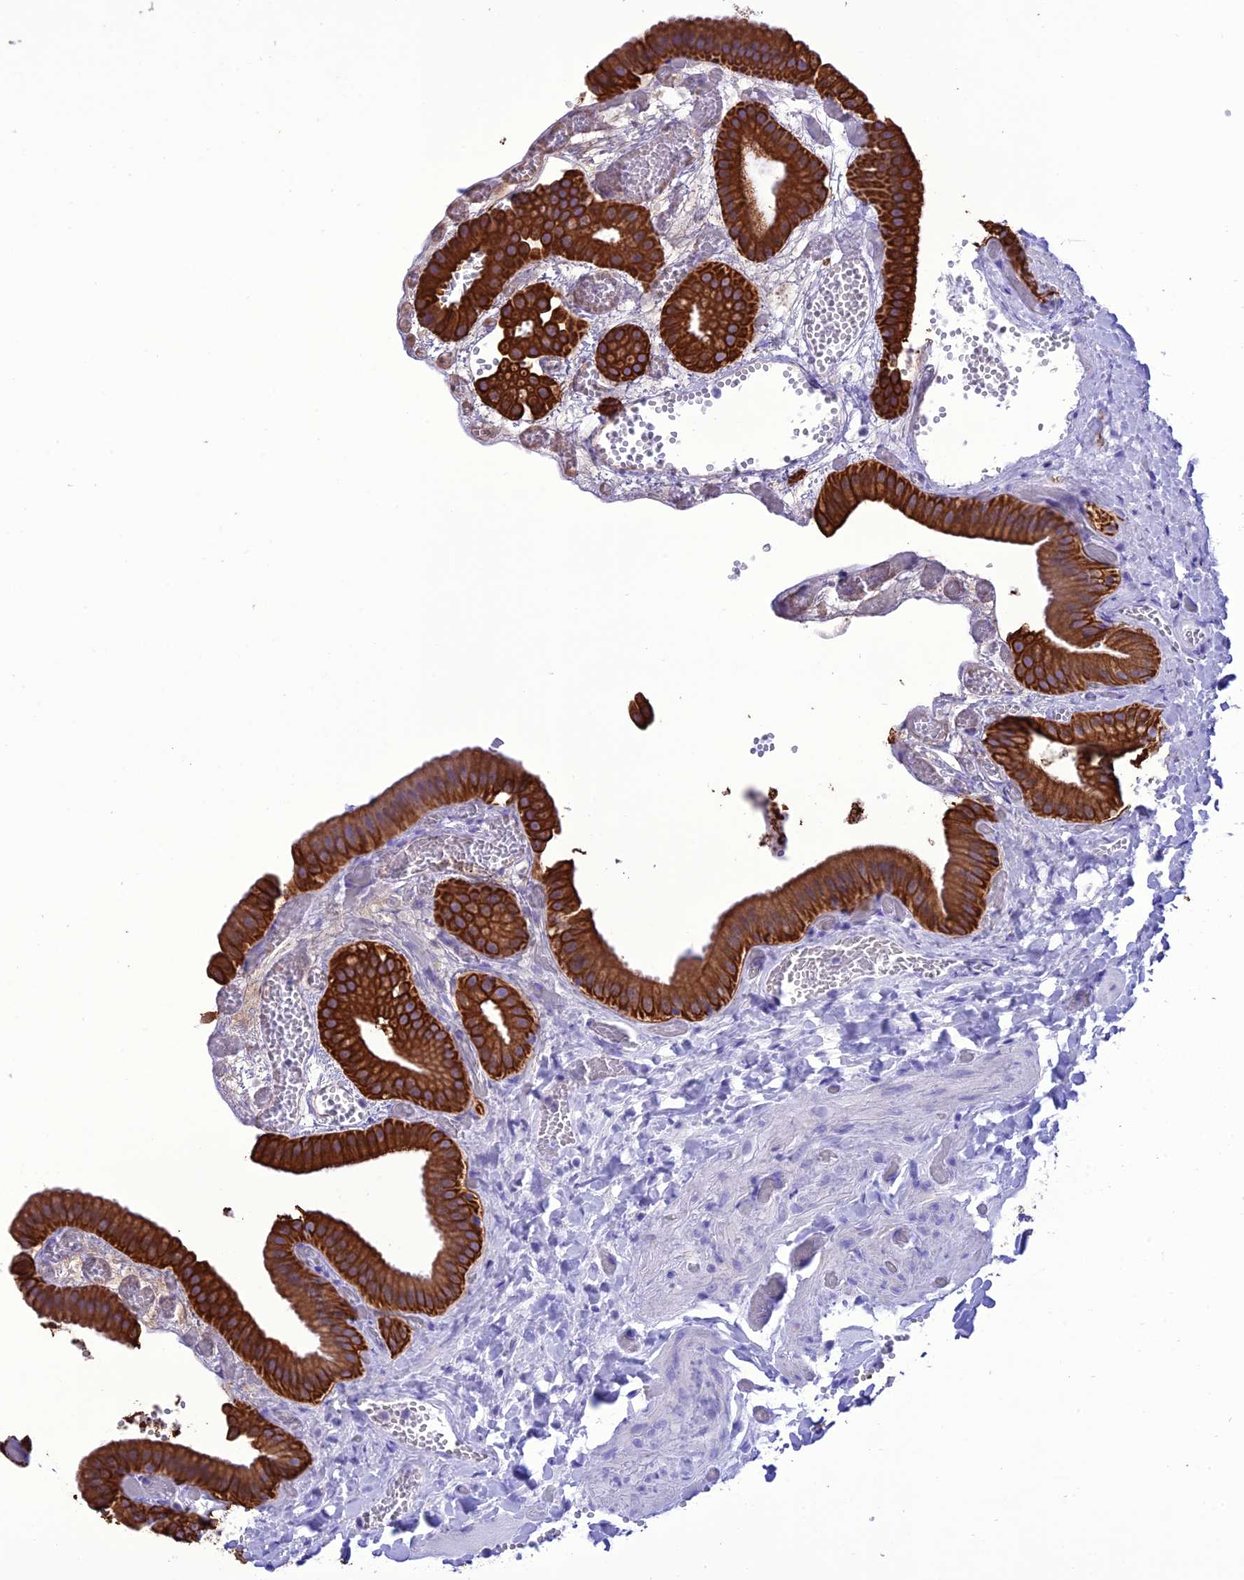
{"staining": {"intensity": "strong", "quantity": ">75%", "location": "cytoplasmic/membranous"}, "tissue": "gallbladder", "cell_type": "Glandular cells", "image_type": "normal", "snomed": [{"axis": "morphology", "description": "Normal tissue, NOS"}, {"axis": "topography", "description": "Gallbladder"}], "caption": "Immunohistochemistry (IHC) histopathology image of normal human gallbladder stained for a protein (brown), which reveals high levels of strong cytoplasmic/membranous staining in about >75% of glandular cells.", "gene": "VPS52", "patient": {"sex": "female", "age": 64}}